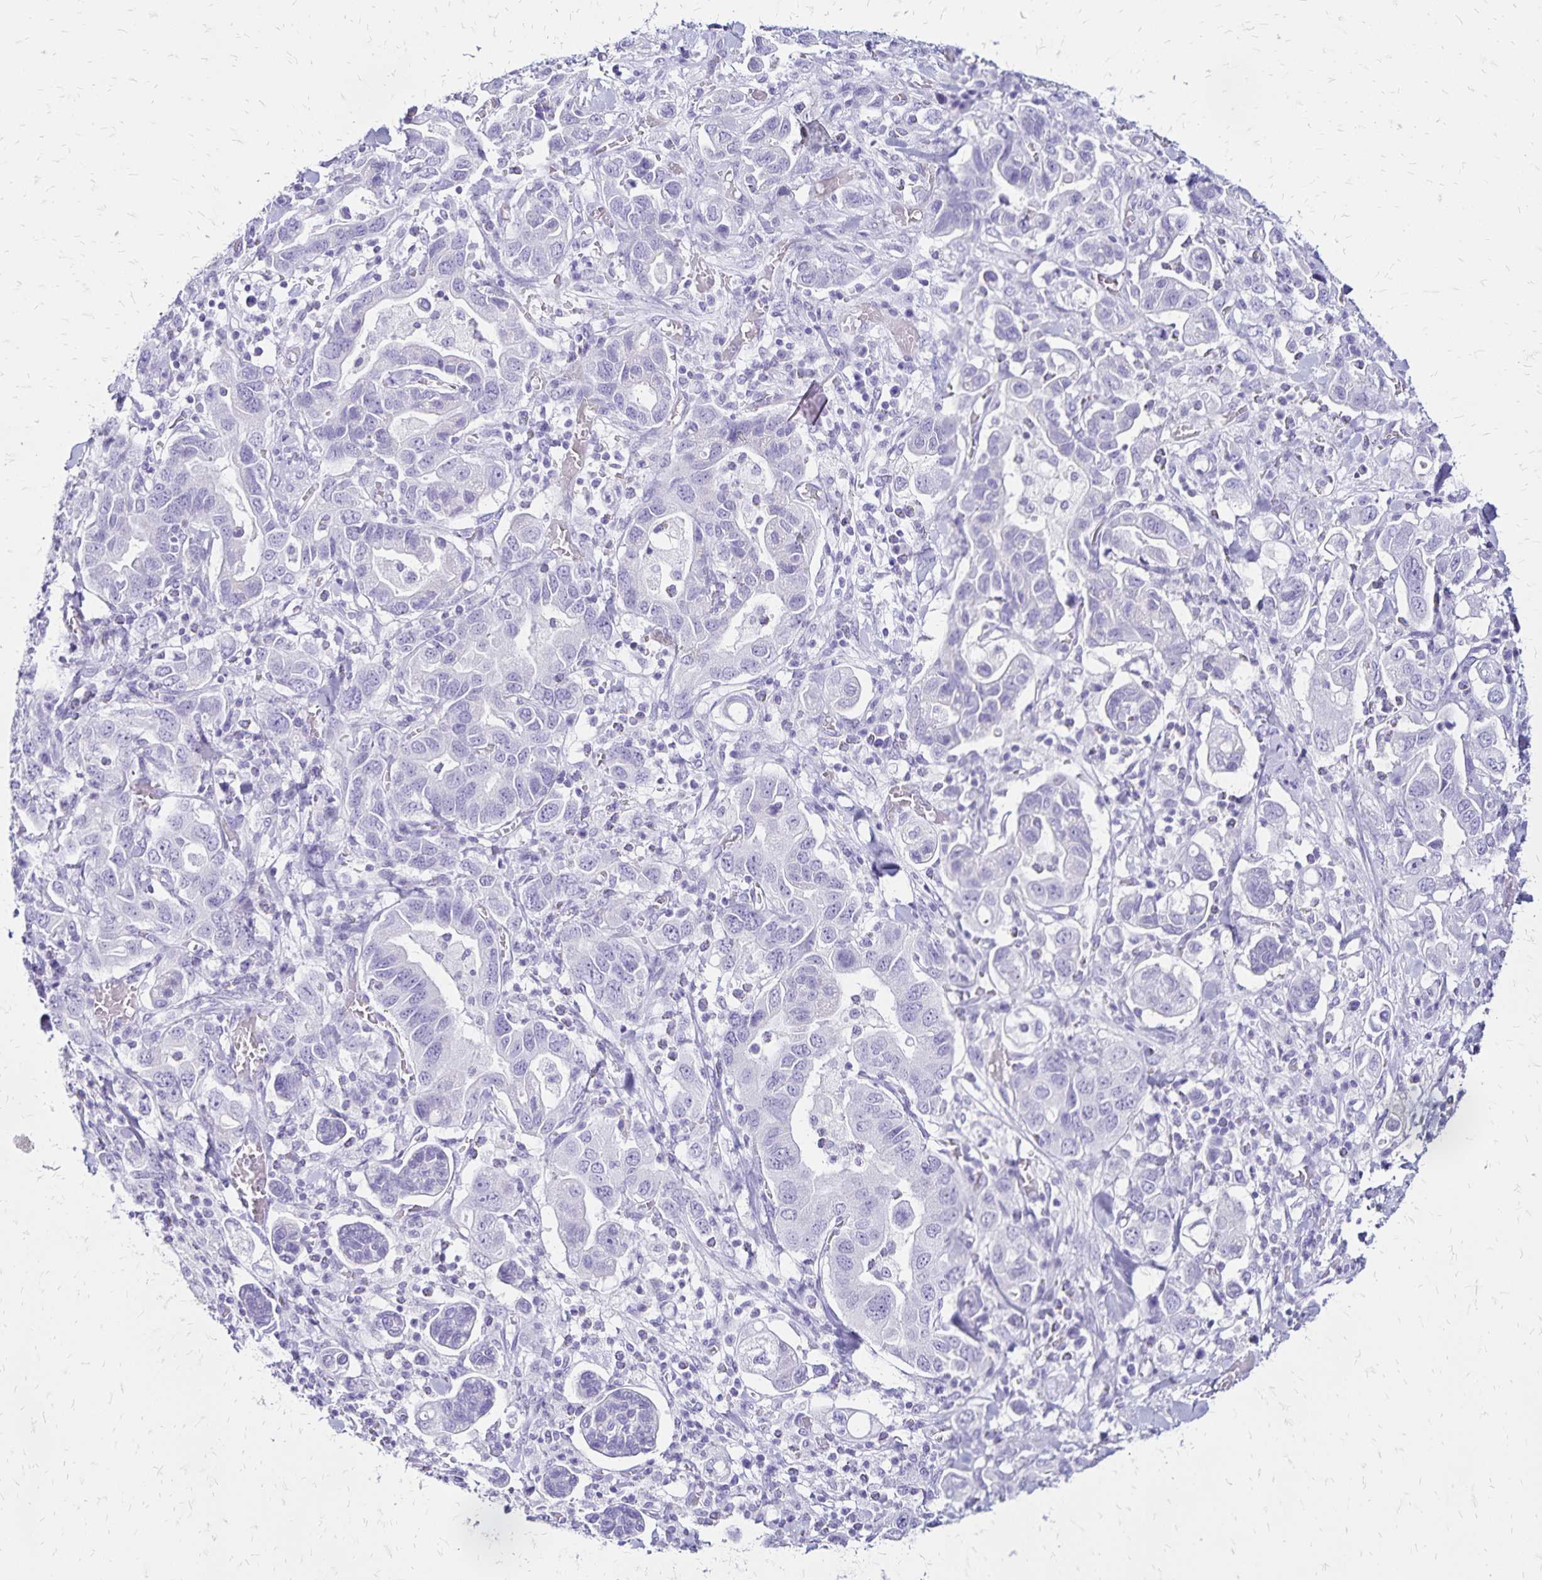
{"staining": {"intensity": "negative", "quantity": "none", "location": "none"}, "tissue": "stomach cancer", "cell_type": "Tumor cells", "image_type": "cancer", "snomed": [{"axis": "morphology", "description": "Adenocarcinoma, NOS"}, {"axis": "topography", "description": "Stomach, upper"}, {"axis": "topography", "description": "Stomach"}], "caption": "IHC photomicrograph of human adenocarcinoma (stomach) stained for a protein (brown), which demonstrates no positivity in tumor cells.", "gene": "LIN28B", "patient": {"sex": "male", "age": 62}}